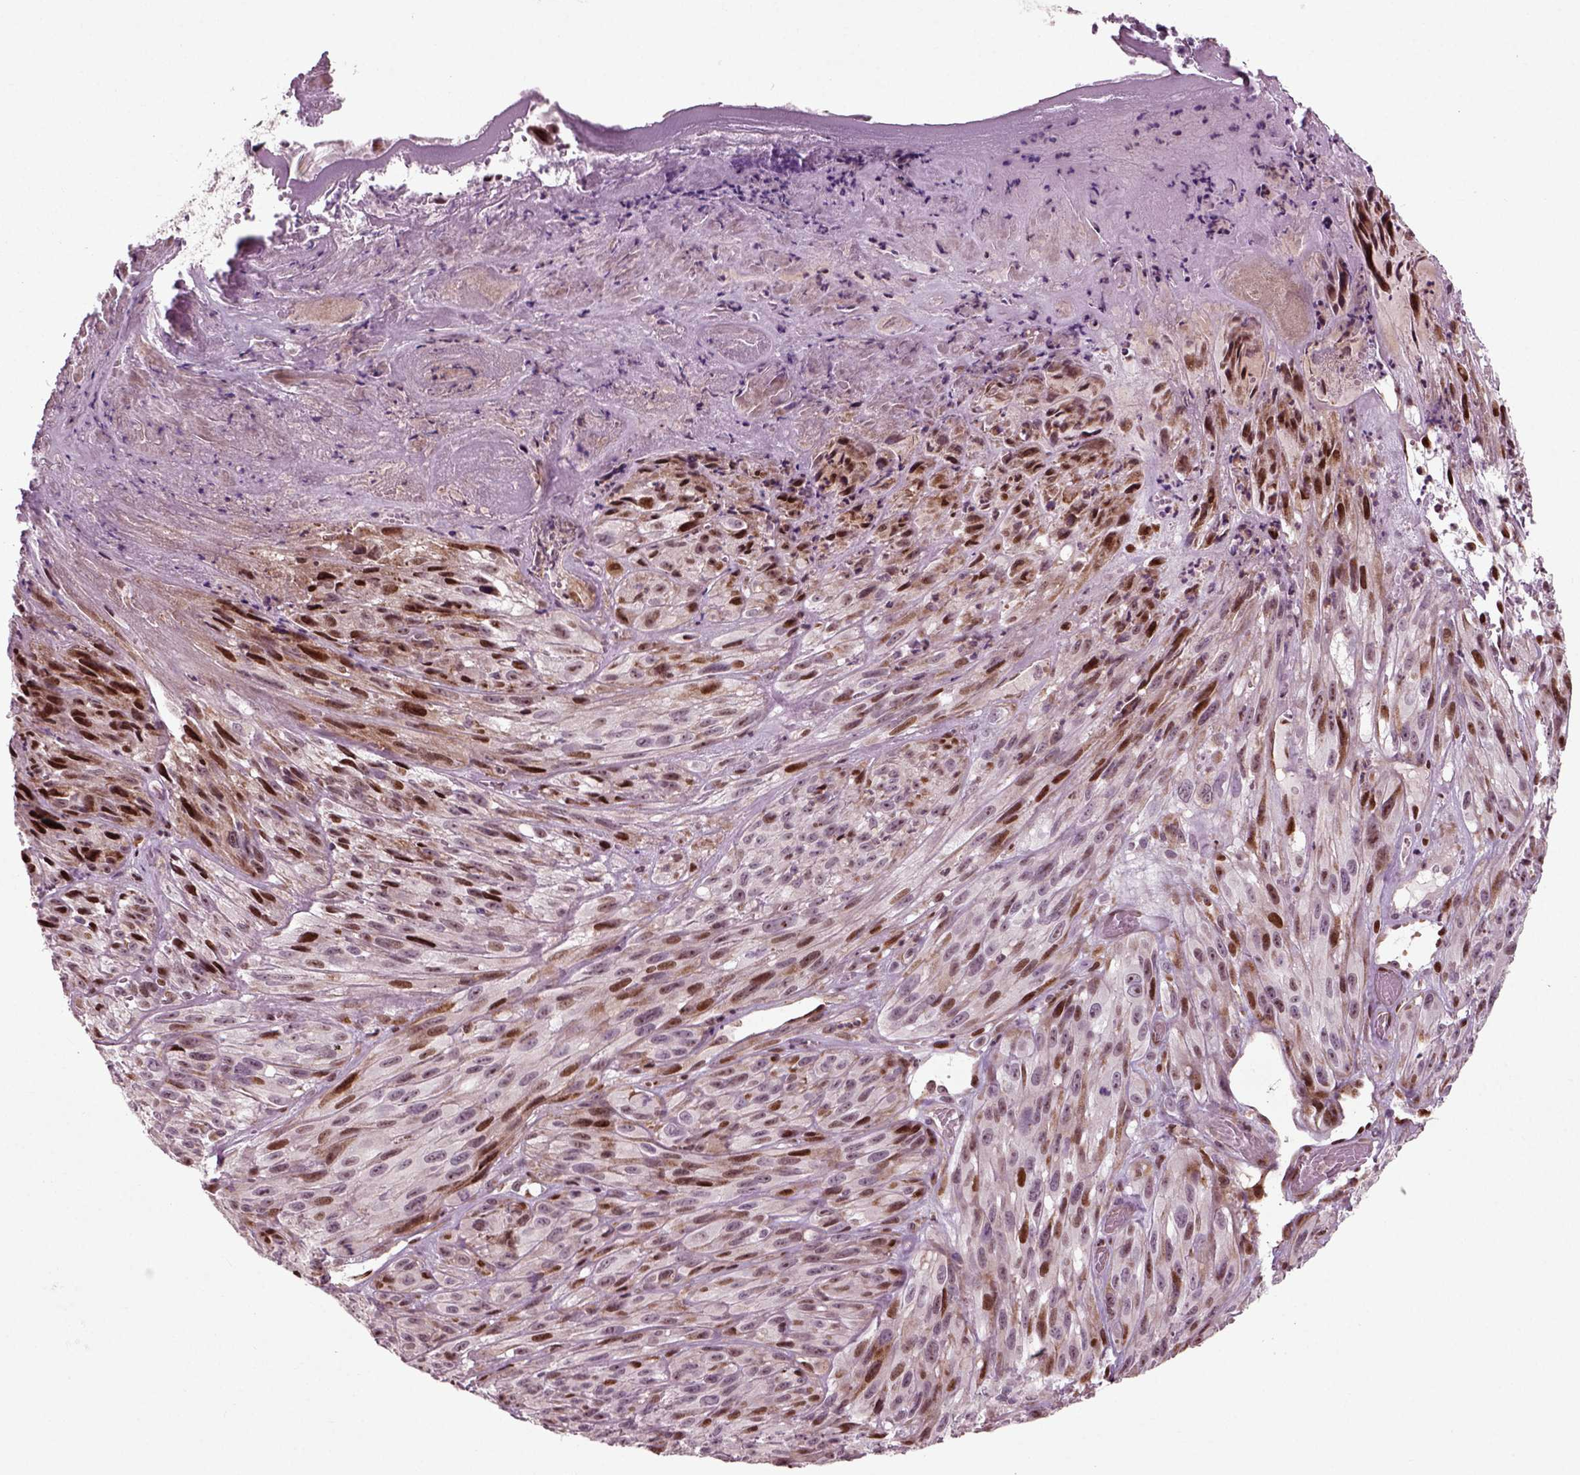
{"staining": {"intensity": "strong", "quantity": "<25%", "location": "nuclear"}, "tissue": "melanoma", "cell_type": "Tumor cells", "image_type": "cancer", "snomed": [{"axis": "morphology", "description": "Malignant melanoma, NOS"}, {"axis": "topography", "description": "Skin"}], "caption": "The immunohistochemical stain shows strong nuclear staining in tumor cells of malignant melanoma tissue. (DAB (3,3'-diaminobenzidine) = brown stain, brightfield microscopy at high magnification).", "gene": "CDC14A", "patient": {"sex": "male", "age": 51}}